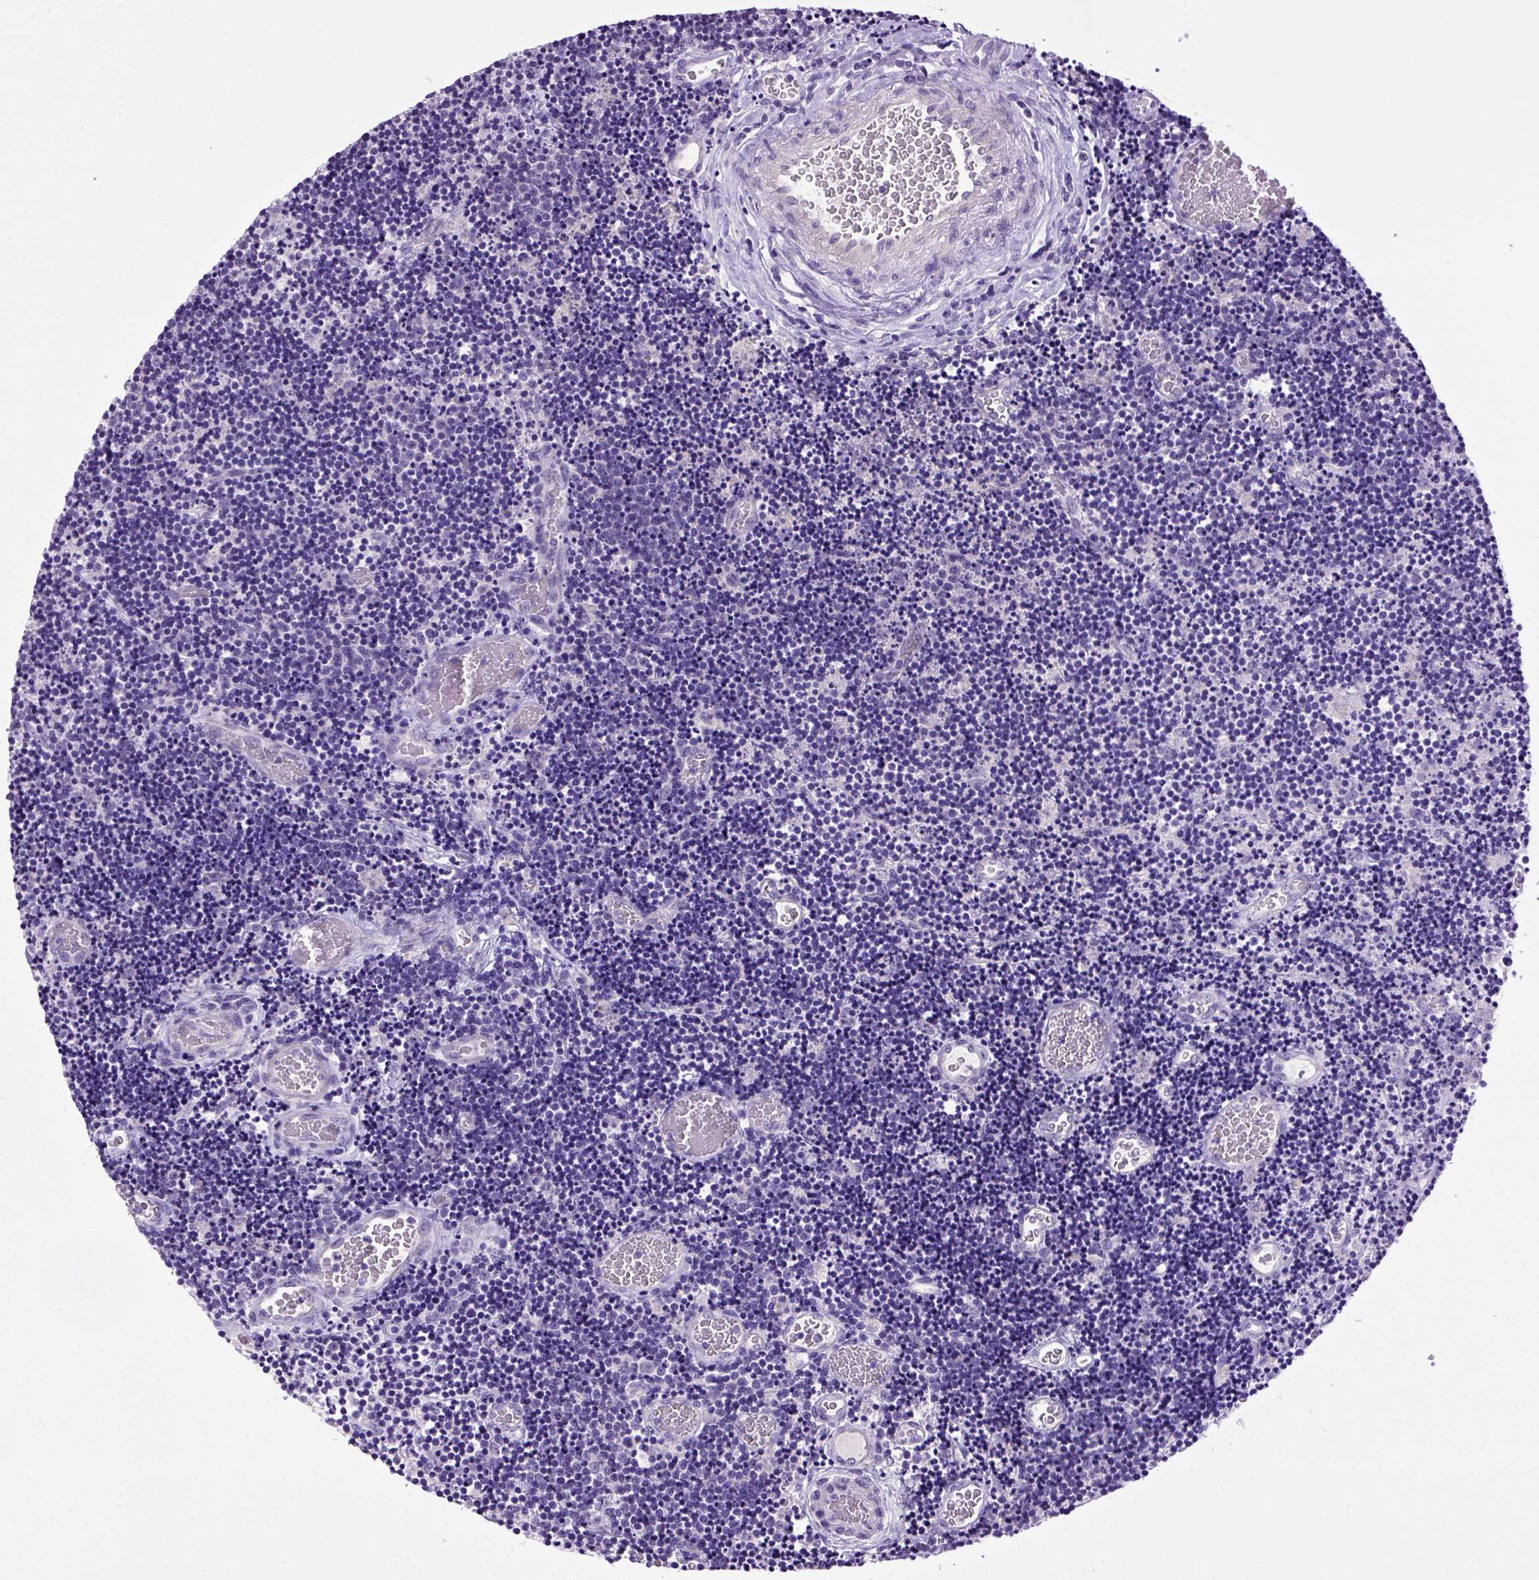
{"staining": {"intensity": "negative", "quantity": "none", "location": "none"}, "tissue": "lymphoma", "cell_type": "Tumor cells", "image_type": "cancer", "snomed": [{"axis": "morphology", "description": "Malignant lymphoma, non-Hodgkin's type, Low grade"}, {"axis": "topography", "description": "Brain"}], "caption": "Histopathology image shows no significant protein staining in tumor cells of malignant lymphoma, non-Hodgkin's type (low-grade). (Brightfield microscopy of DAB IHC at high magnification).", "gene": "CDH1", "patient": {"sex": "female", "age": 66}}